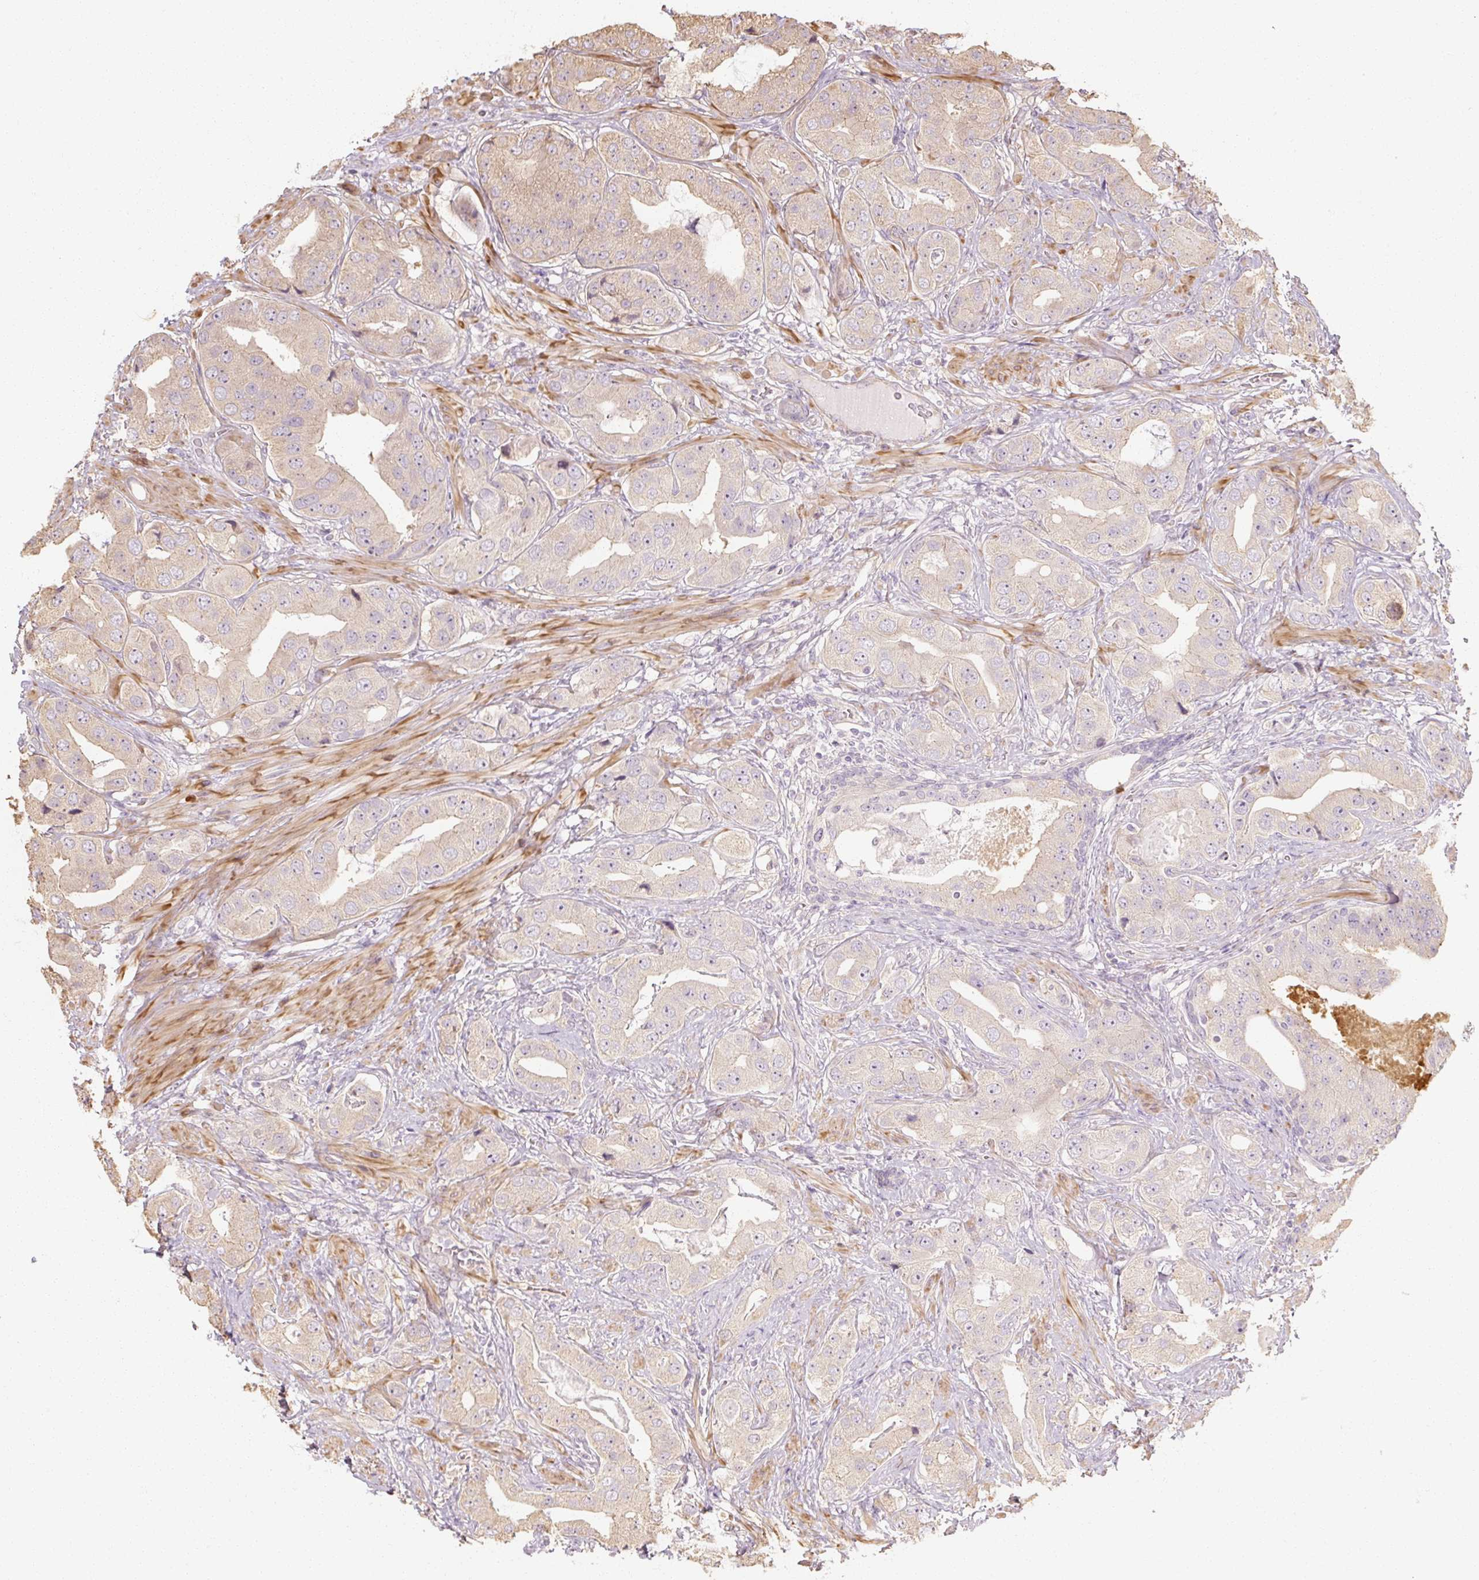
{"staining": {"intensity": "weak", "quantity": "25%-75%", "location": "cytoplasmic/membranous"}, "tissue": "prostate cancer", "cell_type": "Tumor cells", "image_type": "cancer", "snomed": [{"axis": "morphology", "description": "Adenocarcinoma, High grade"}, {"axis": "topography", "description": "Prostate"}], "caption": "This histopathology image exhibits prostate cancer stained with immunohistochemistry to label a protein in brown. The cytoplasmic/membranous of tumor cells show weak positivity for the protein. Nuclei are counter-stained blue.", "gene": "RB1CC1", "patient": {"sex": "male", "age": 63}}